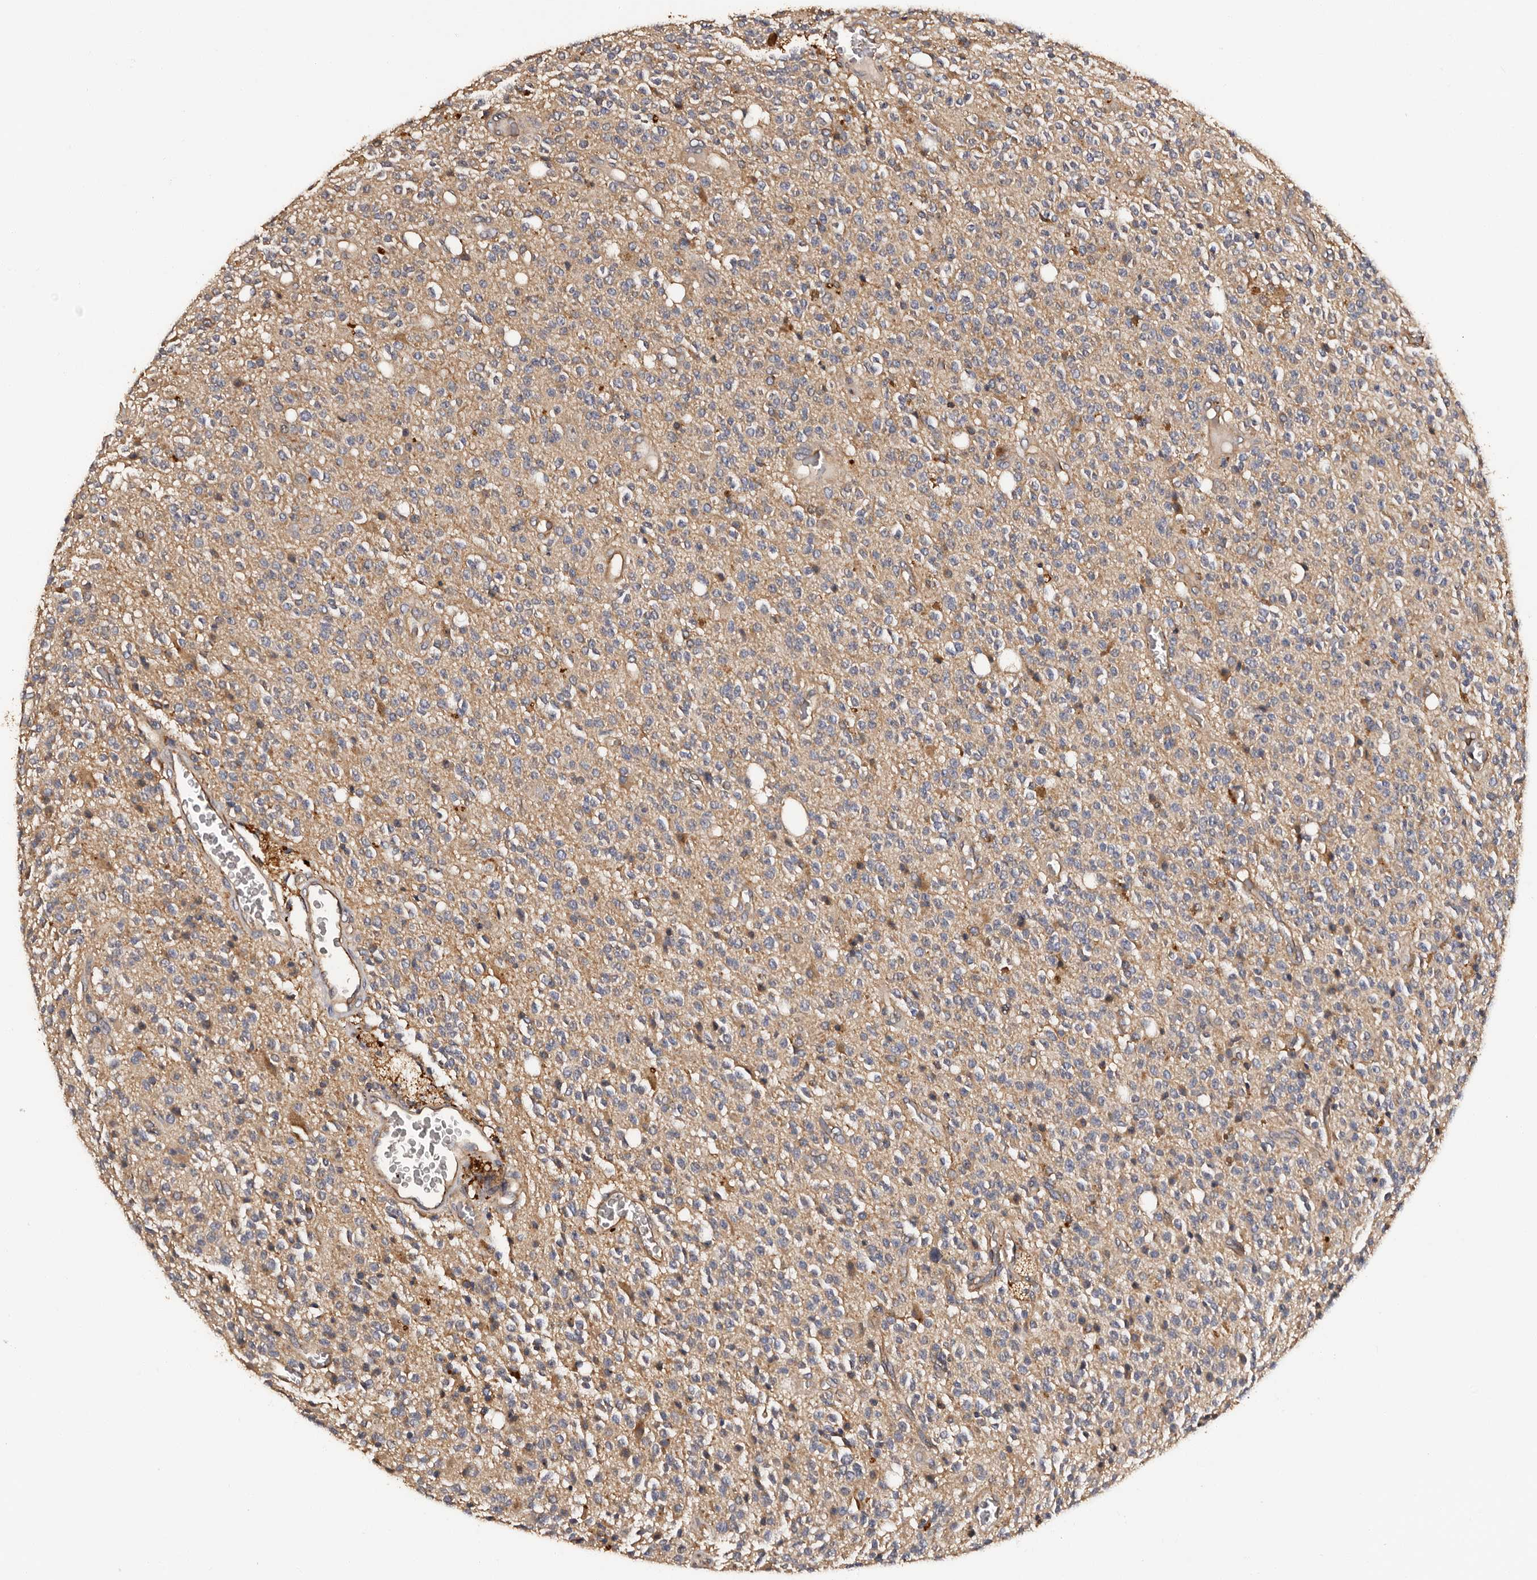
{"staining": {"intensity": "weak", "quantity": "25%-75%", "location": "cytoplasmic/membranous"}, "tissue": "glioma", "cell_type": "Tumor cells", "image_type": "cancer", "snomed": [{"axis": "morphology", "description": "Glioma, malignant, High grade"}, {"axis": "topography", "description": "Brain"}], "caption": "IHC micrograph of neoplastic tissue: malignant glioma (high-grade) stained using IHC exhibits low levels of weak protein expression localized specifically in the cytoplasmic/membranous of tumor cells, appearing as a cytoplasmic/membranous brown color.", "gene": "ADCK5", "patient": {"sex": "male", "age": 34}}